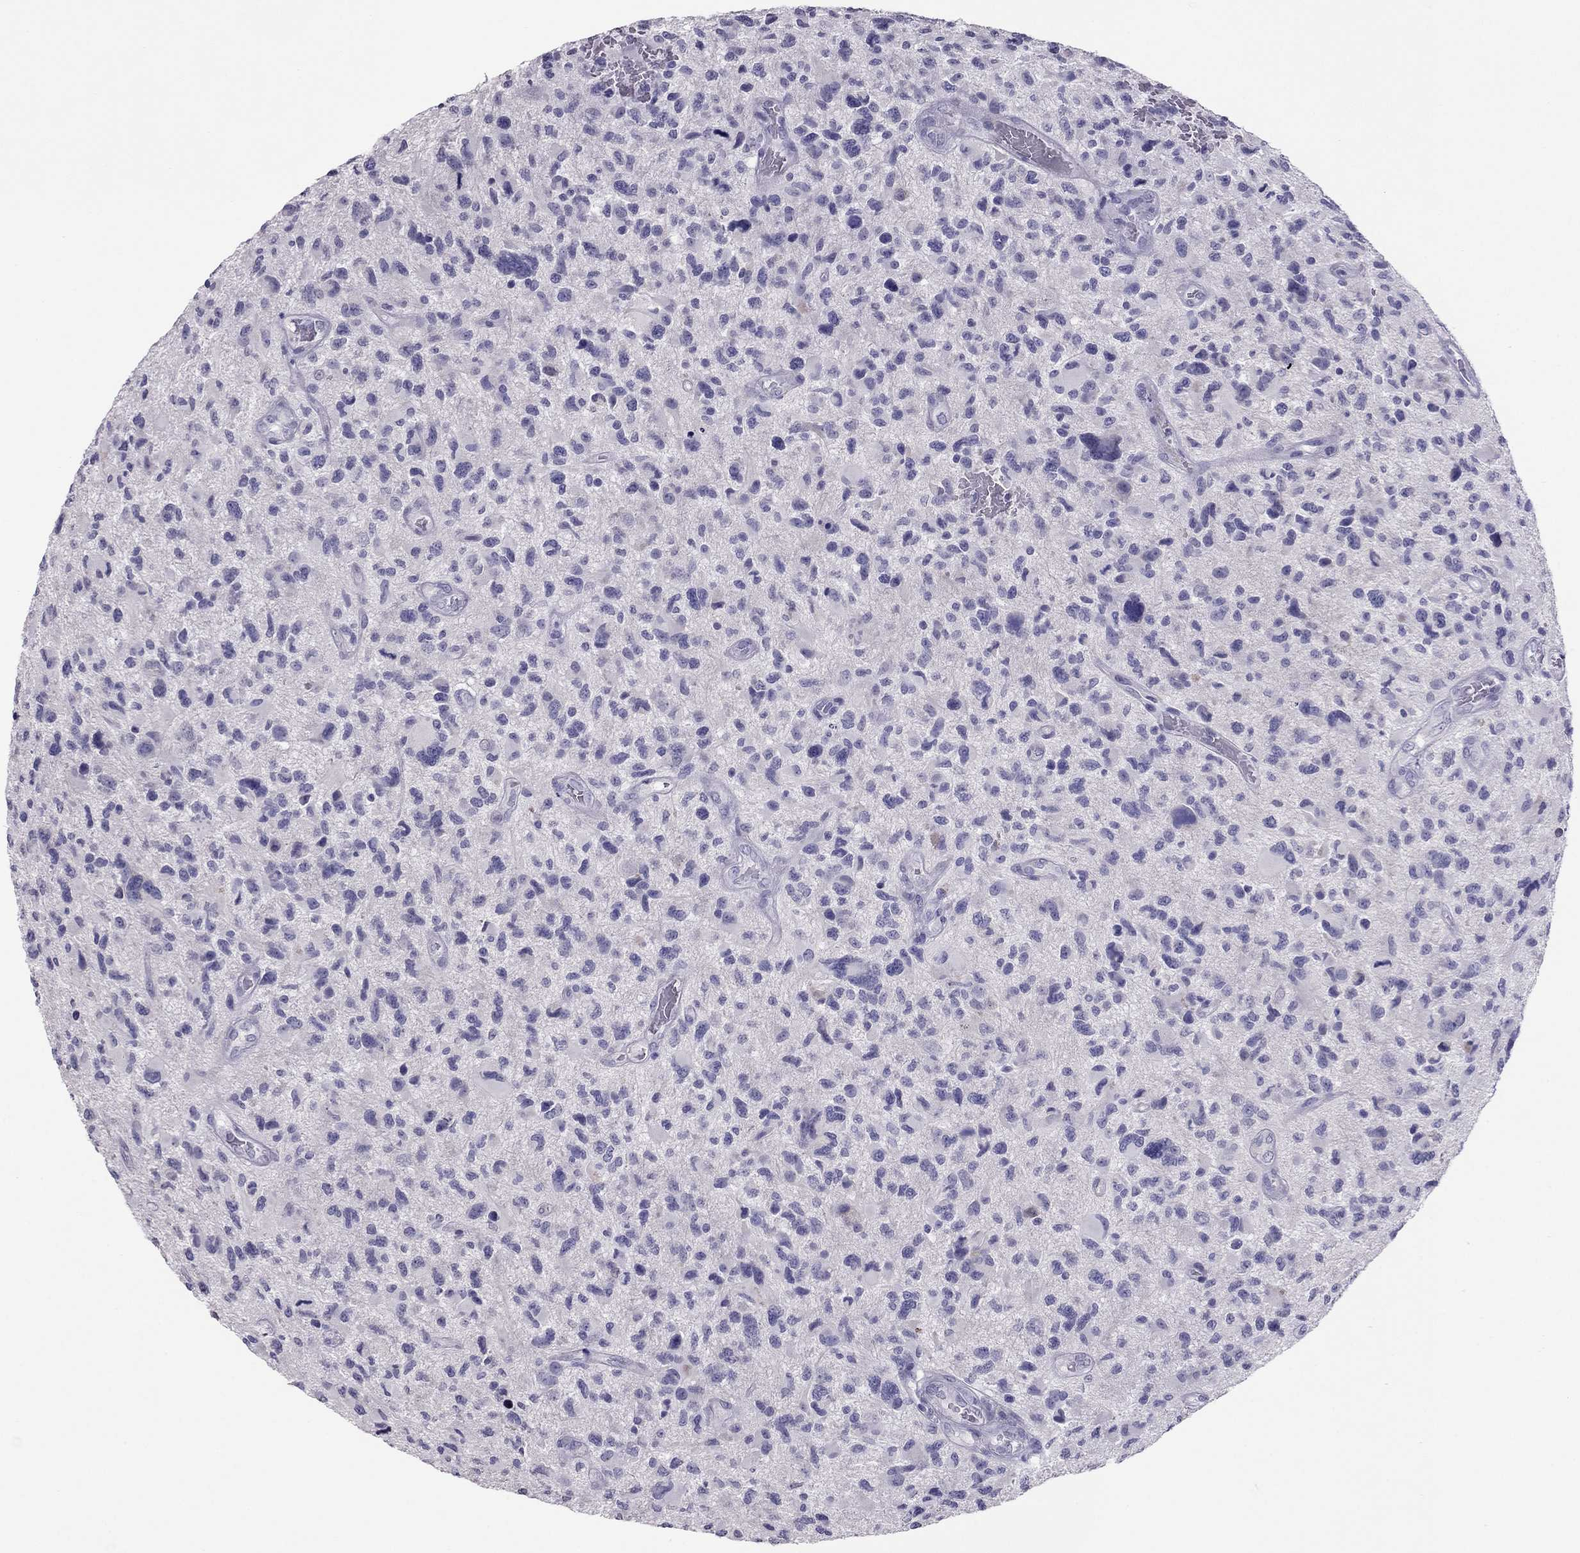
{"staining": {"intensity": "negative", "quantity": "none", "location": "none"}, "tissue": "glioma", "cell_type": "Tumor cells", "image_type": "cancer", "snomed": [{"axis": "morphology", "description": "Glioma, malignant, NOS"}, {"axis": "morphology", "description": "Glioma, malignant, High grade"}, {"axis": "topography", "description": "Brain"}], "caption": "An image of human glioma is negative for staining in tumor cells.", "gene": "RGS8", "patient": {"sex": "female", "age": 71}}